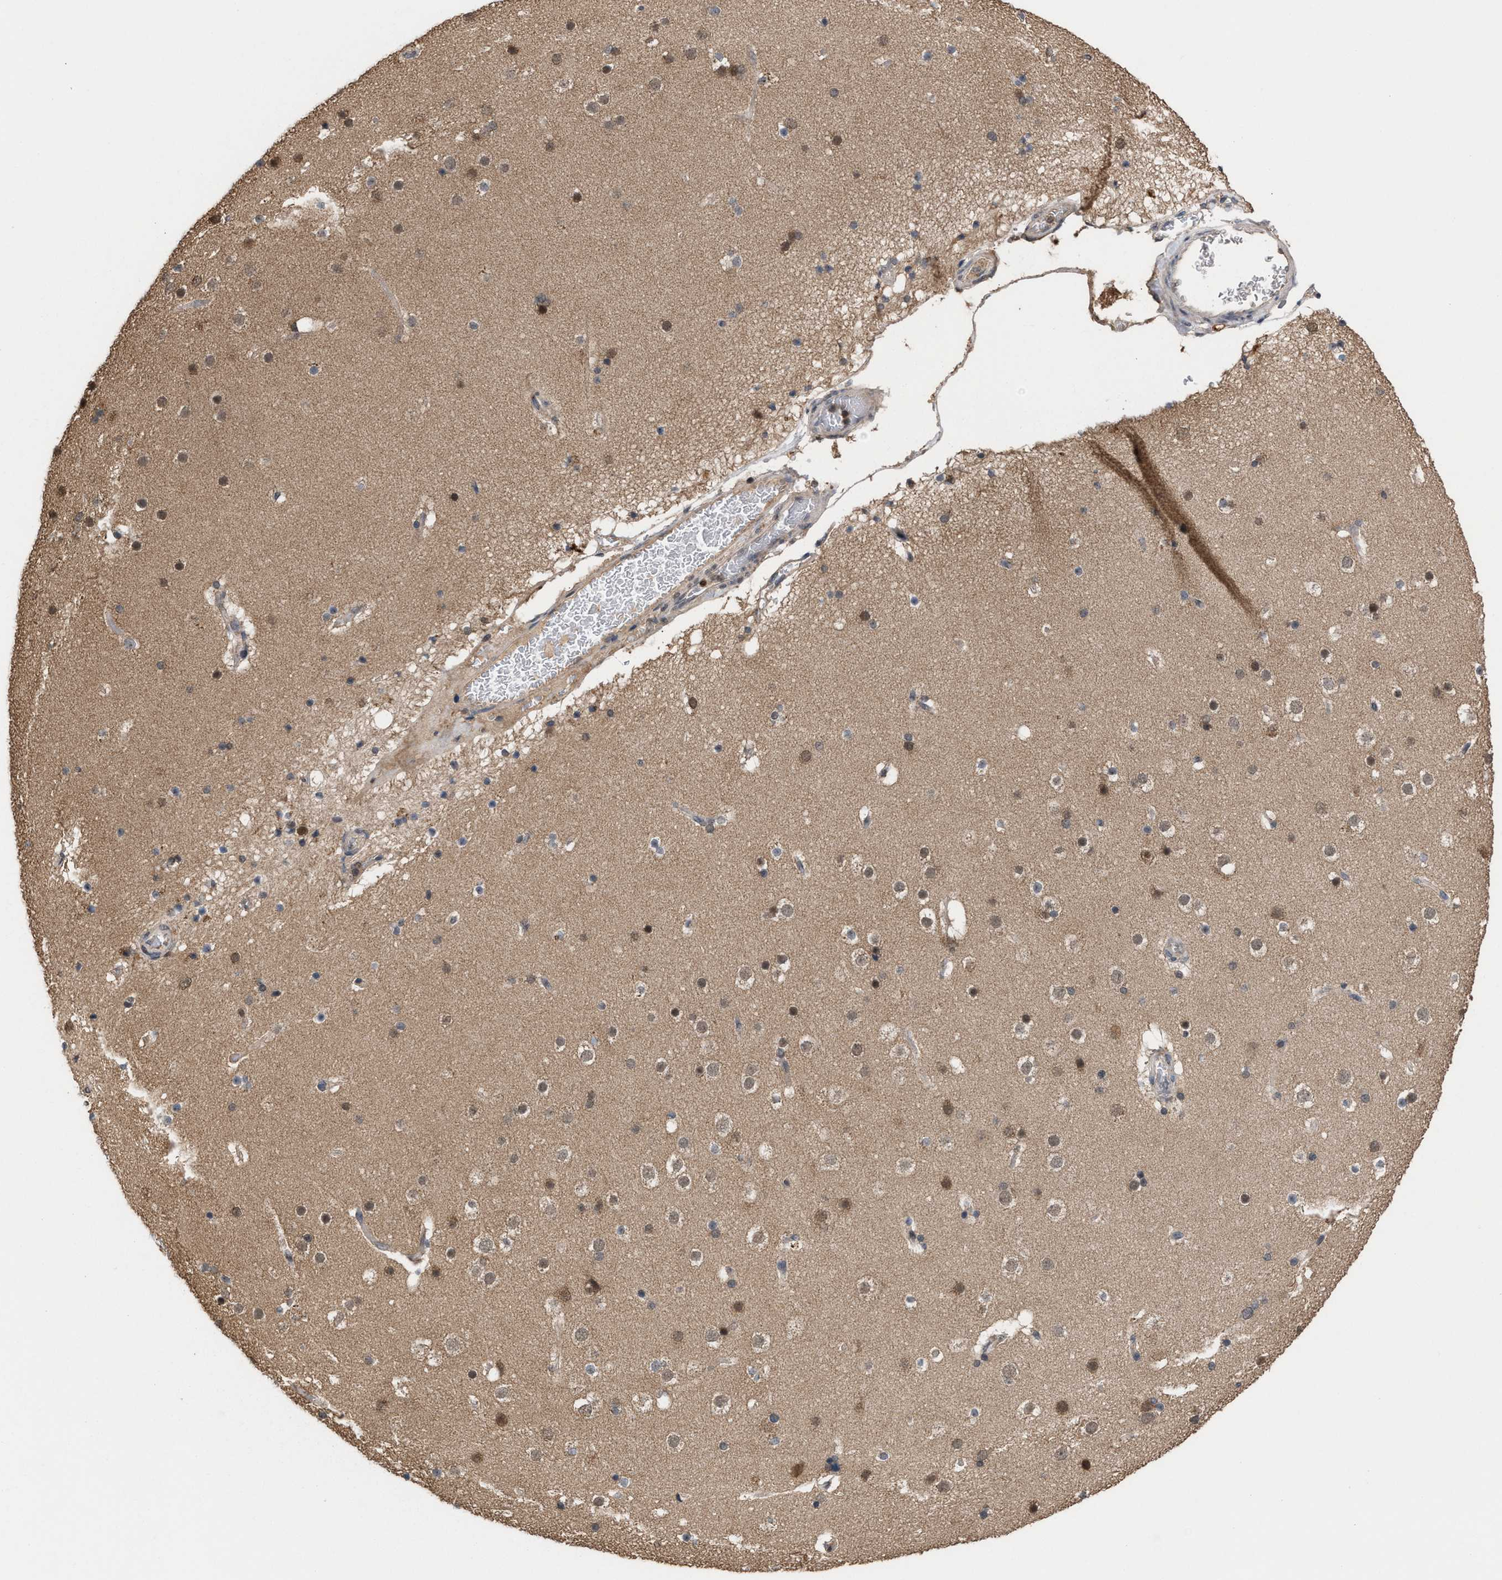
{"staining": {"intensity": "negative", "quantity": "none", "location": "none"}, "tissue": "cerebral cortex", "cell_type": "Endothelial cells", "image_type": "normal", "snomed": [{"axis": "morphology", "description": "Normal tissue, NOS"}, {"axis": "topography", "description": "Cerebral cortex"}], "caption": "Endothelial cells are negative for protein expression in benign human cerebral cortex. (IHC, brightfield microscopy, high magnification).", "gene": "C9orf78", "patient": {"sex": "male", "age": 57}}